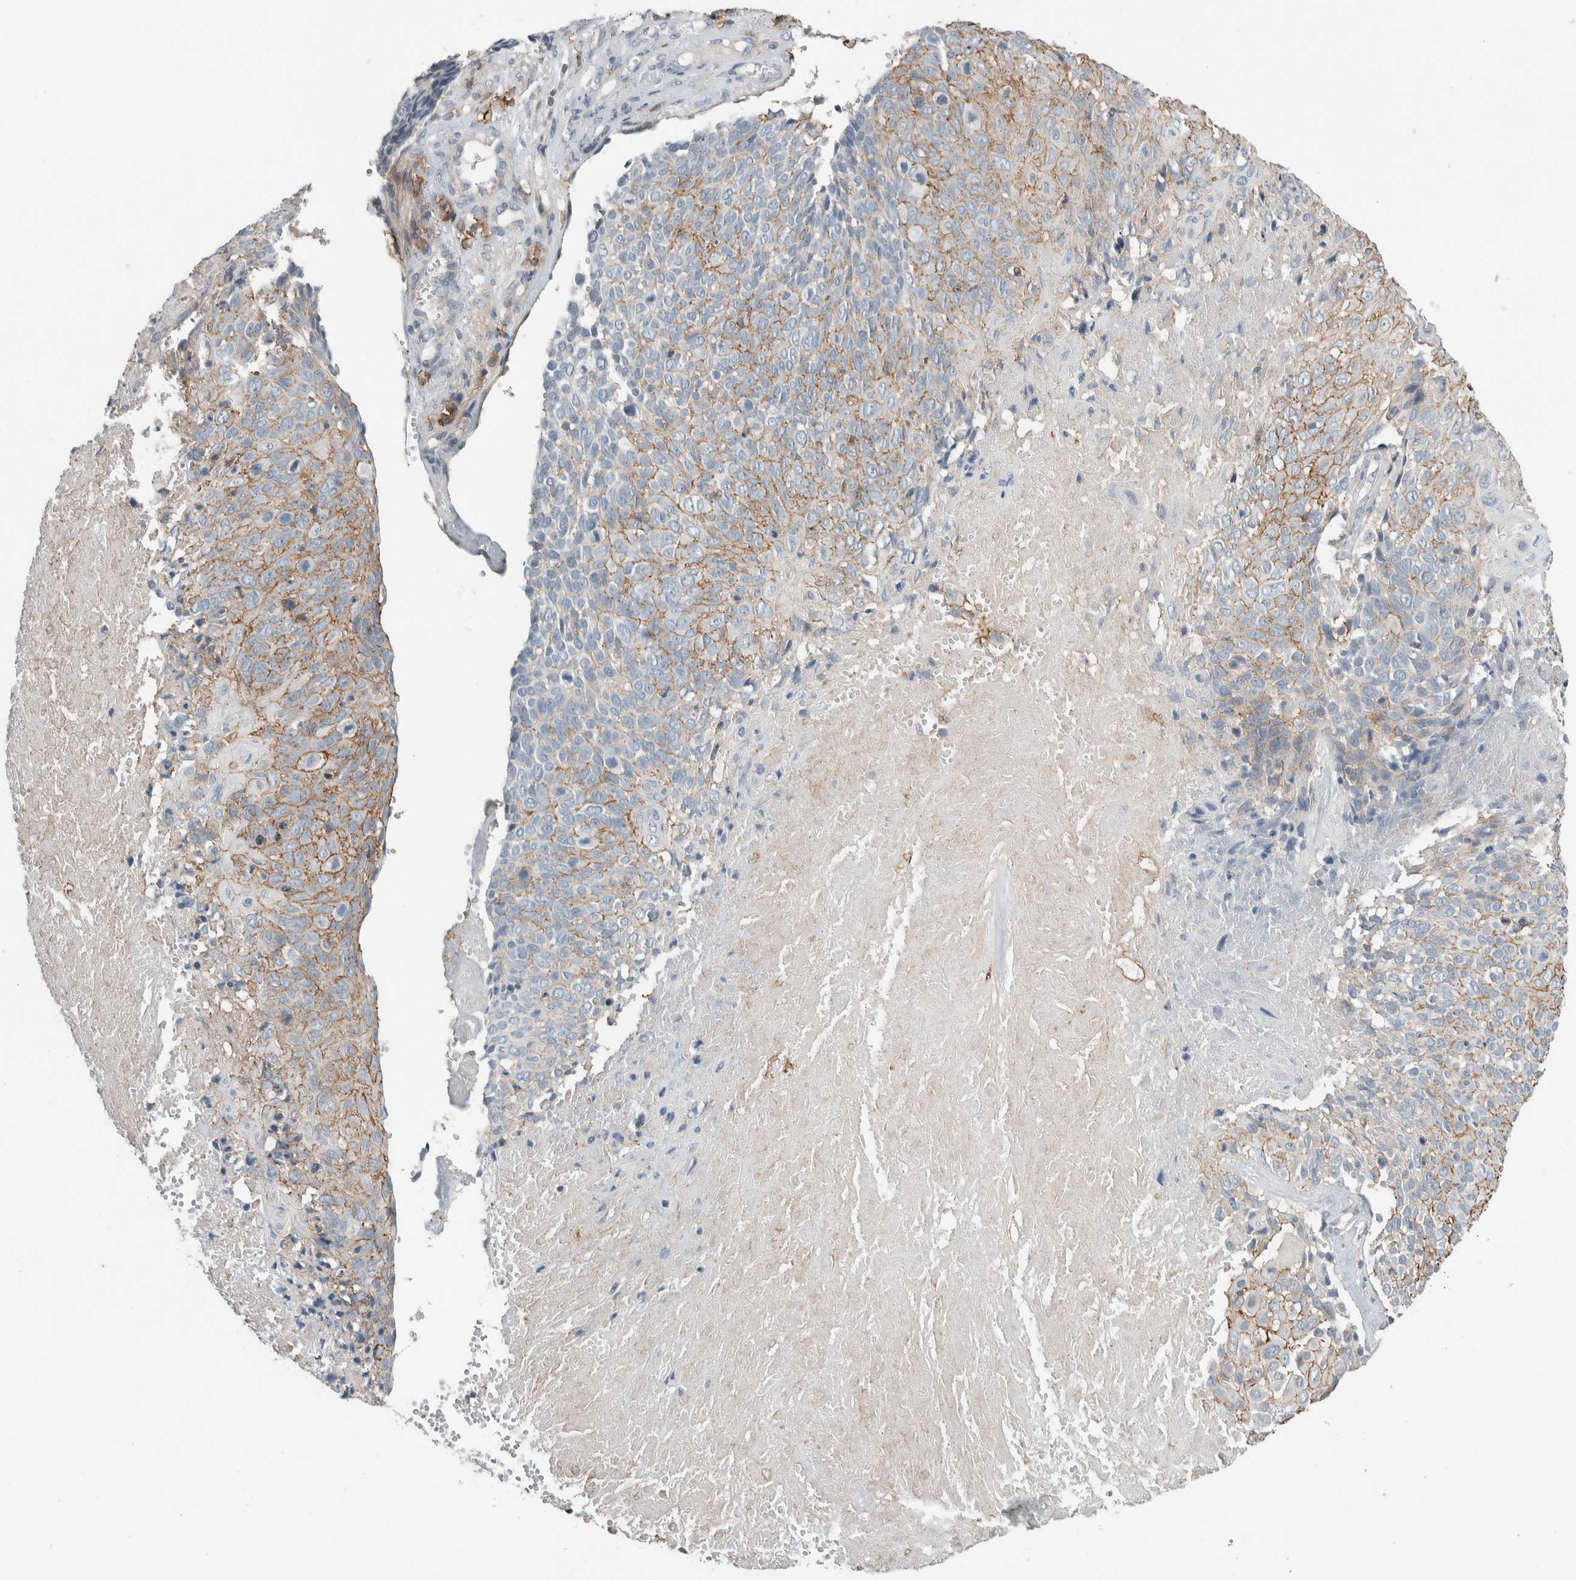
{"staining": {"intensity": "moderate", "quantity": "25%-75%", "location": "cytoplasmic/membranous"}, "tissue": "cervical cancer", "cell_type": "Tumor cells", "image_type": "cancer", "snomed": [{"axis": "morphology", "description": "Squamous cell carcinoma, NOS"}, {"axis": "topography", "description": "Cervix"}], "caption": "Immunohistochemical staining of cervical cancer (squamous cell carcinoma) exhibits medium levels of moderate cytoplasmic/membranous protein expression in about 25%-75% of tumor cells.", "gene": "ERCC6L2", "patient": {"sex": "female", "age": 74}}